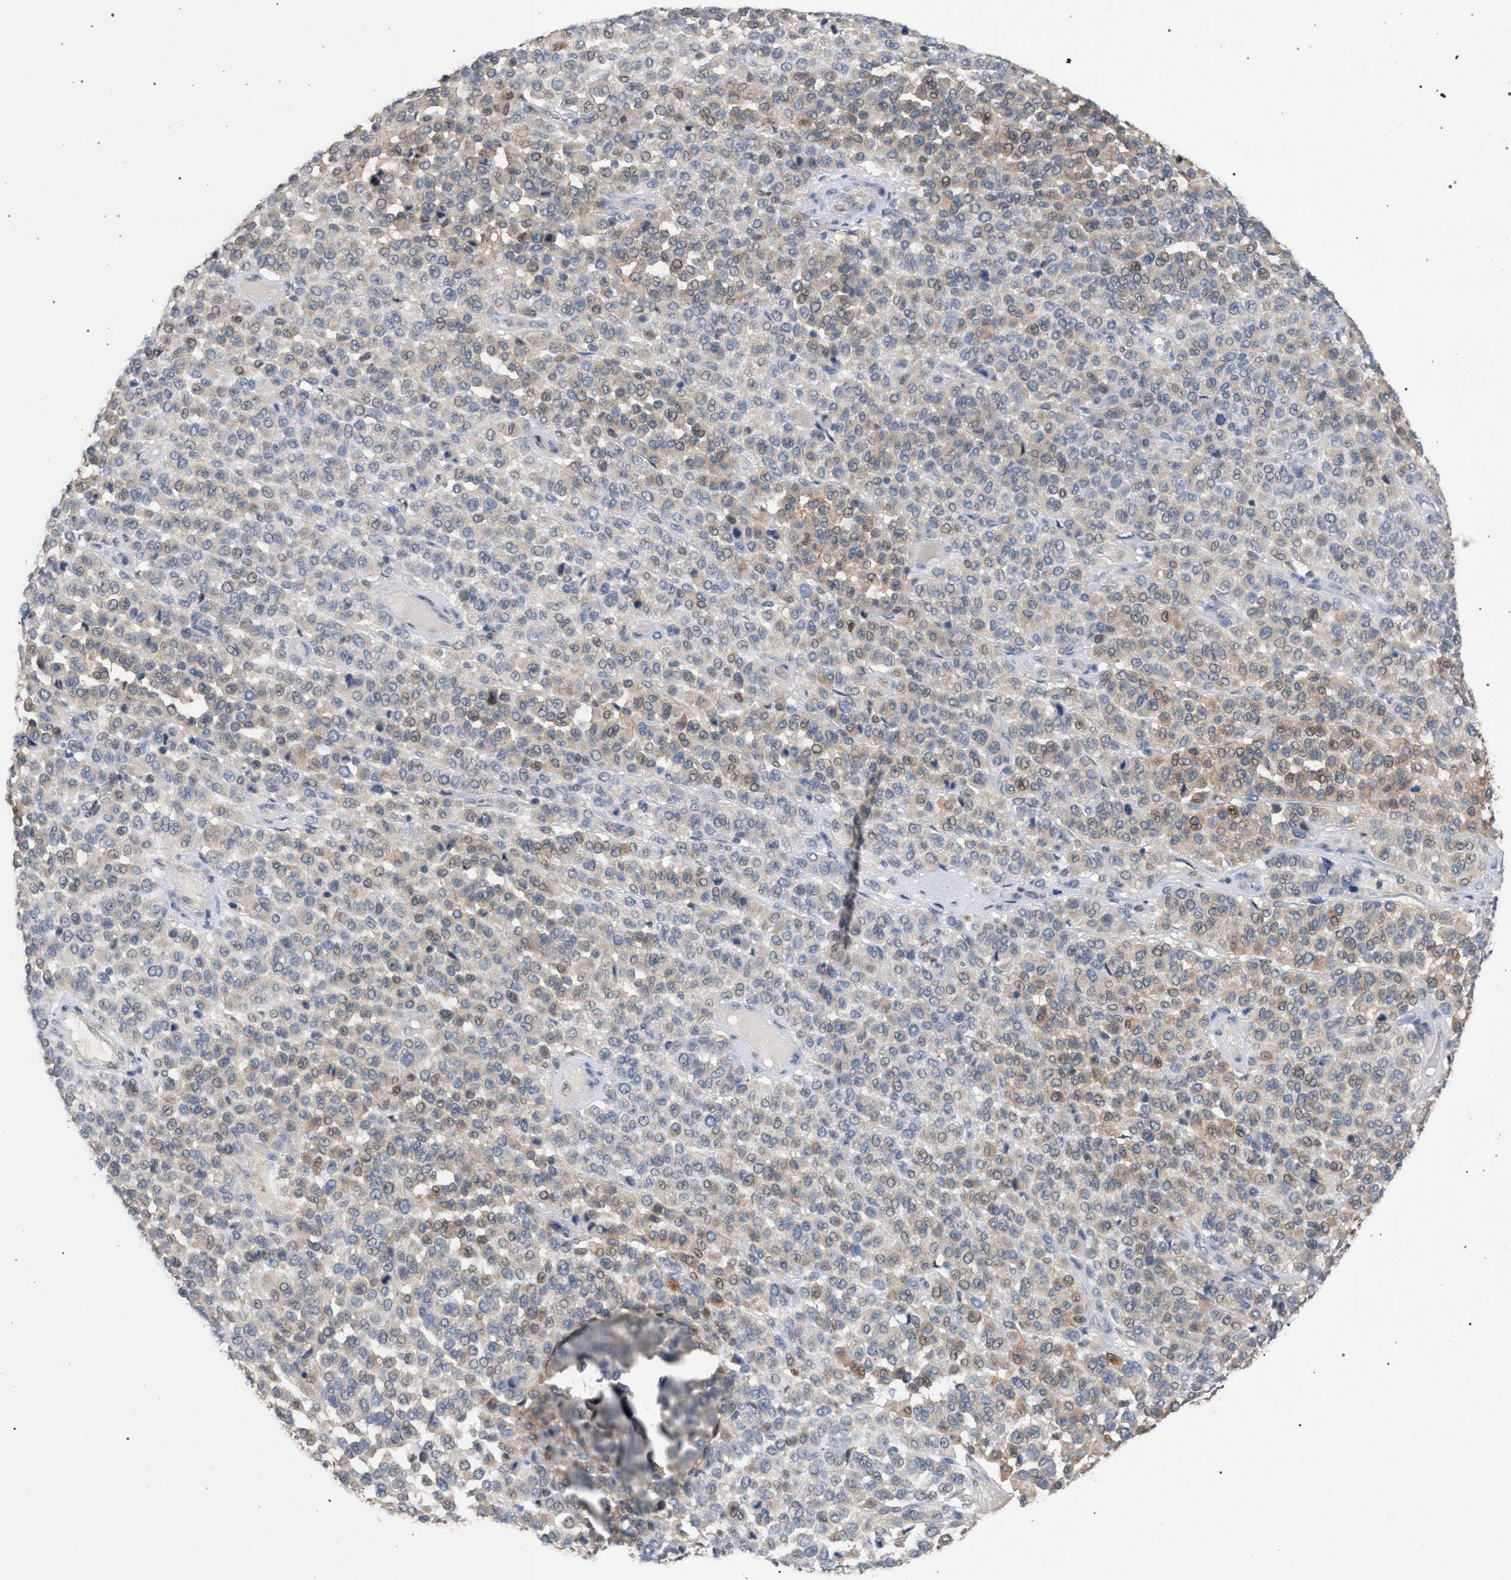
{"staining": {"intensity": "weak", "quantity": "<25%", "location": "cytoplasmic/membranous"}, "tissue": "melanoma", "cell_type": "Tumor cells", "image_type": "cancer", "snomed": [{"axis": "morphology", "description": "Malignant melanoma, Metastatic site"}, {"axis": "topography", "description": "Pancreas"}], "caption": "A high-resolution micrograph shows immunohistochemistry staining of malignant melanoma (metastatic site), which demonstrates no significant positivity in tumor cells.", "gene": "TECPR1", "patient": {"sex": "female", "age": 30}}